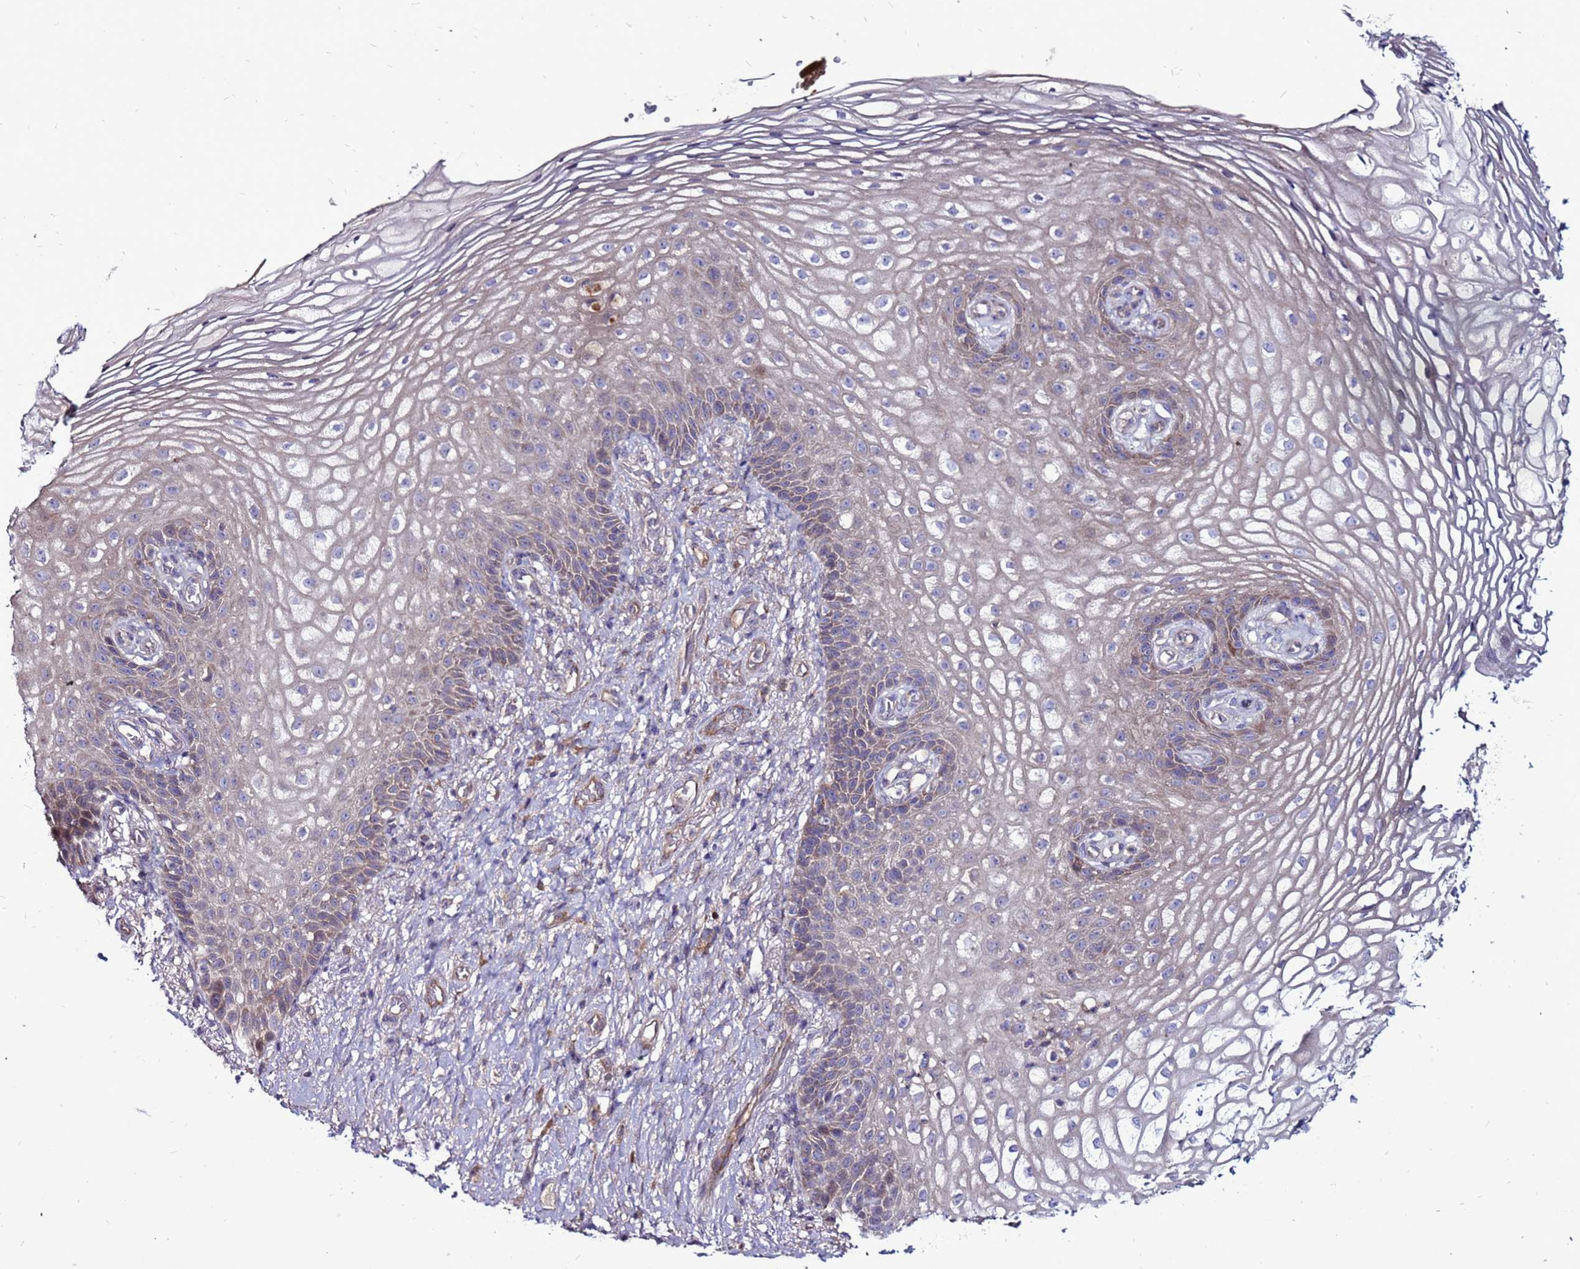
{"staining": {"intensity": "weak", "quantity": "25%-75%", "location": "cytoplasmic/membranous"}, "tissue": "vagina", "cell_type": "Squamous epithelial cells", "image_type": "normal", "snomed": [{"axis": "morphology", "description": "Normal tissue, NOS"}, {"axis": "topography", "description": "Vagina"}], "caption": "The photomicrograph reveals immunohistochemical staining of unremarkable vagina. There is weak cytoplasmic/membranous expression is present in approximately 25%-75% of squamous epithelial cells. (DAB = brown stain, brightfield microscopy at high magnification).", "gene": "GPN3", "patient": {"sex": "female", "age": 60}}